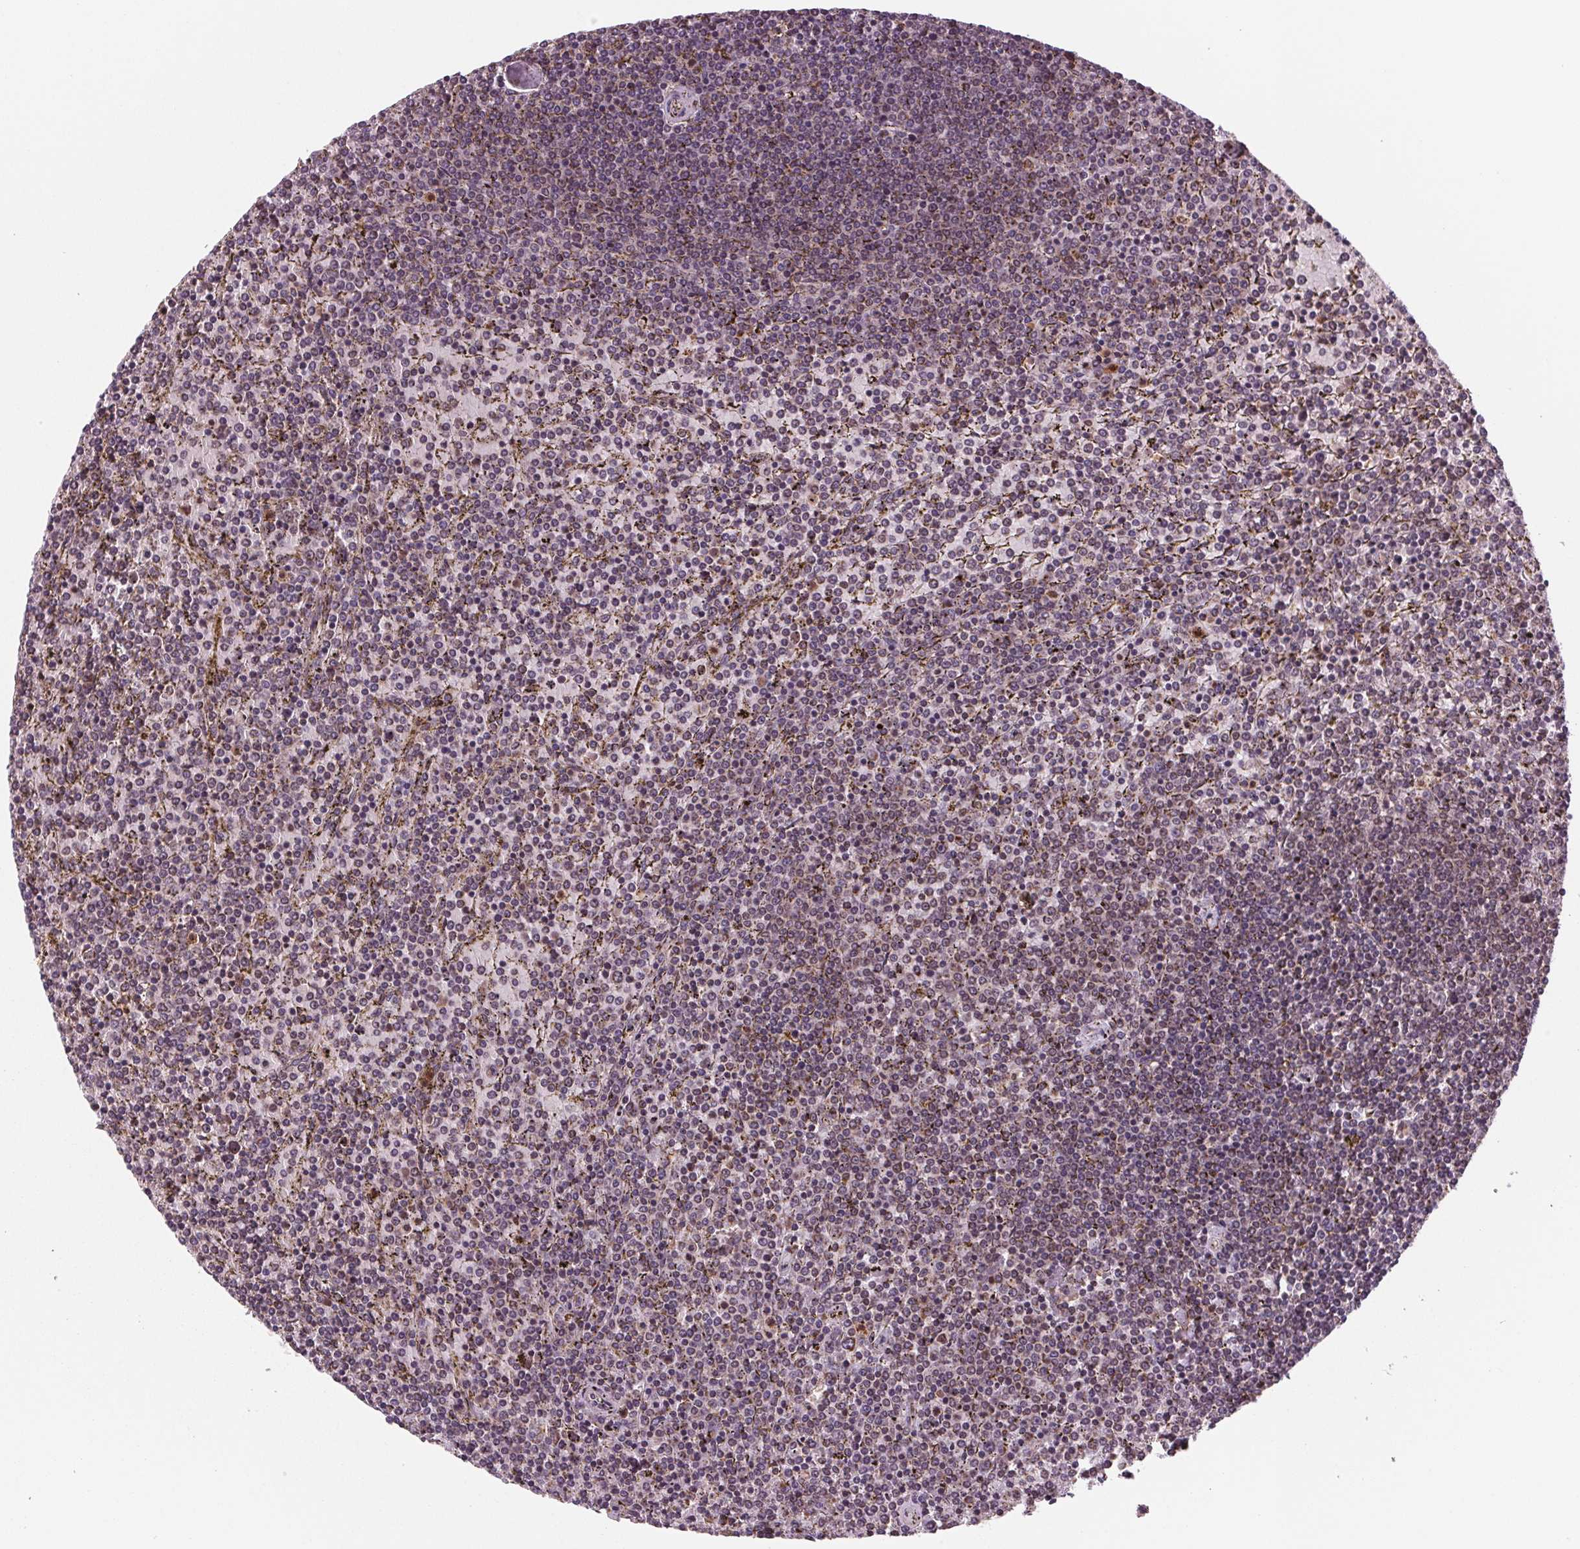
{"staining": {"intensity": "negative", "quantity": "none", "location": "none"}, "tissue": "lymphoma", "cell_type": "Tumor cells", "image_type": "cancer", "snomed": [{"axis": "morphology", "description": "Malignant lymphoma, non-Hodgkin's type, Low grade"}, {"axis": "topography", "description": "Spleen"}], "caption": "Immunohistochemical staining of low-grade malignant lymphoma, non-Hodgkin's type demonstrates no significant expression in tumor cells.", "gene": "STAT3", "patient": {"sex": "female", "age": 77}}